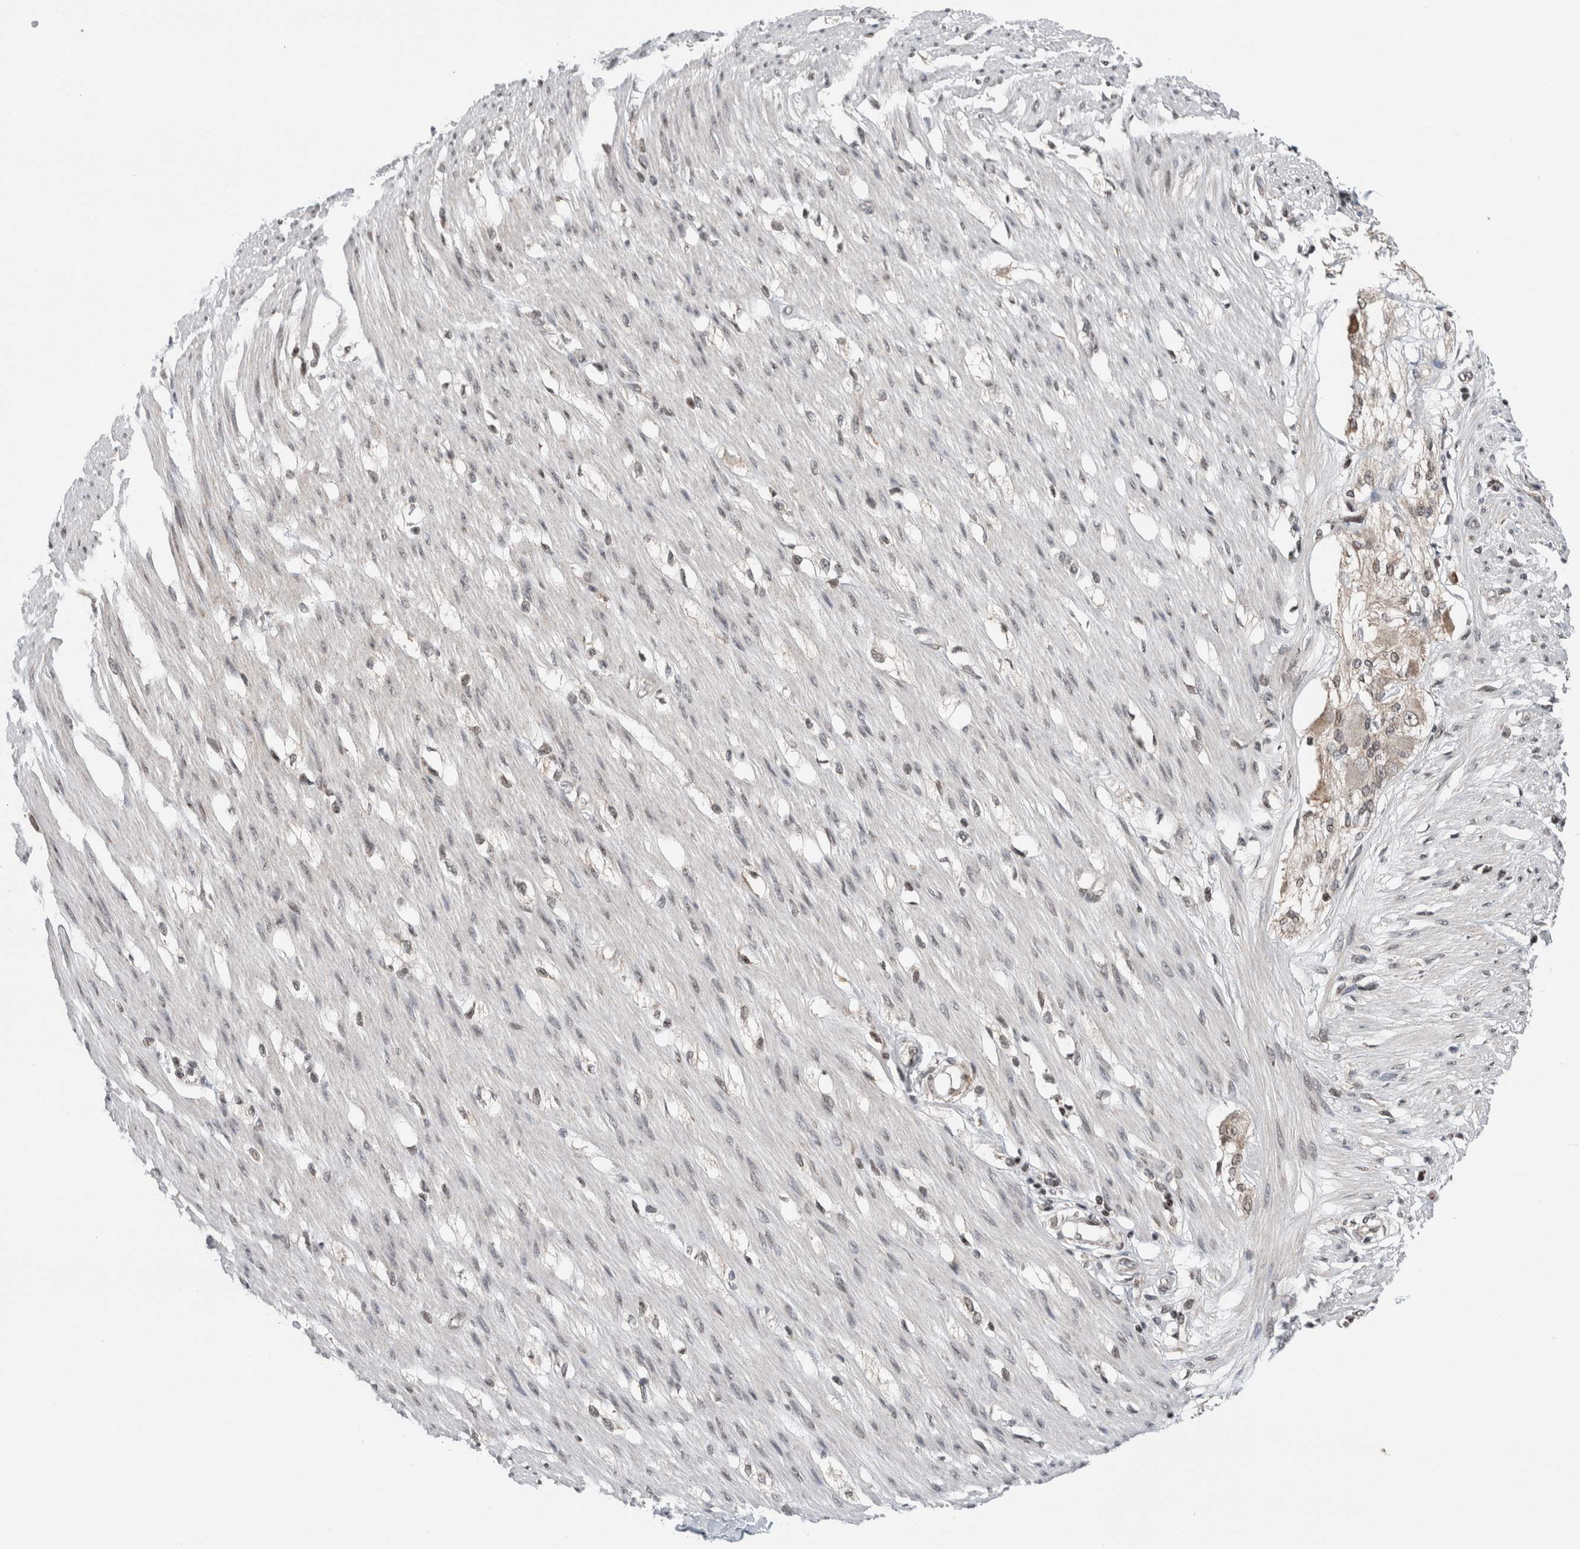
{"staining": {"intensity": "weak", "quantity": "<25%", "location": "nuclear"}, "tissue": "smooth muscle", "cell_type": "Smooth muscle cells", "image_type": "normal", "snomed": [{"axis": "morphology", "description": "Normal tissue, NOS"}, {"axis": "morphology", "description": "Adenocarcinoma, NOS"}, {"axis": "topography", "description": "Smooth muscle"}, {"axis": "topography", "description": "Colon"}], "caption": "Immunohistochemistry (IHC) micrograph of benign smooth muscle: smooth muscle stained with DAB (3,3'-diaminobenzidine) demonstrates no significant protein positivity in smooth muscle cells. (DAB IHC, high magnification).", "gene": "NPLOC4", "patient": {"sex": "male", "age": 14}}